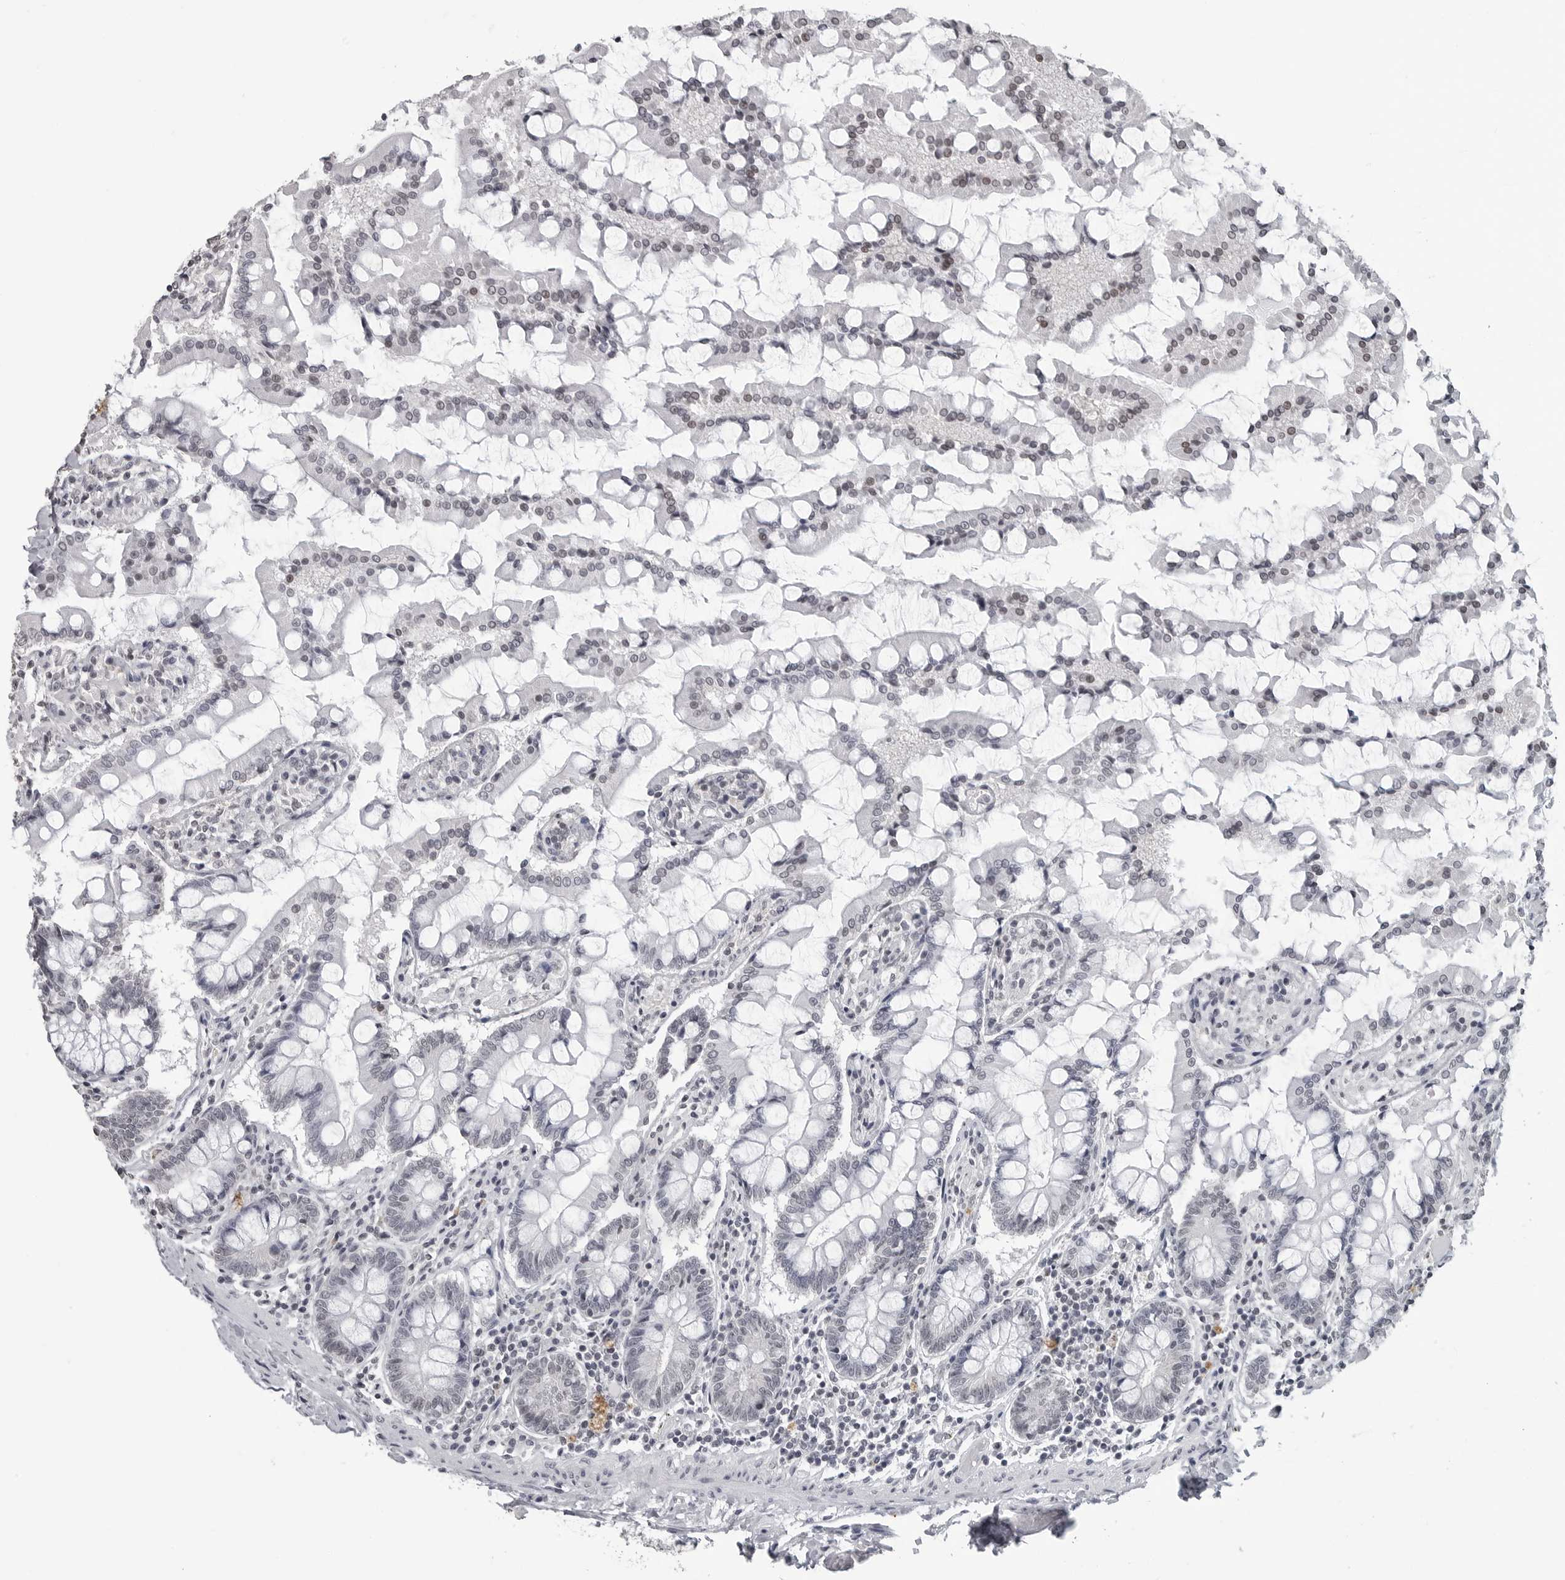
{"staining": {"intensity": "weak", "quantity": "<25%", "location": "nuclear"}, "tissue": "small intestine", "cell_type": "Glandular cells", "image_type": "normal", "snomed": [{"axis": "morphology", "description": "Normal tissue, NOS"}, {"axis": "topography", "description": "Small intestine"}], "caption": "Immunohistochemical staining of unremarkable human small intestine displays no significant expression in glandular cells.", "gene": "DDX54", "patient": {"sex": "male", "age": 41}}